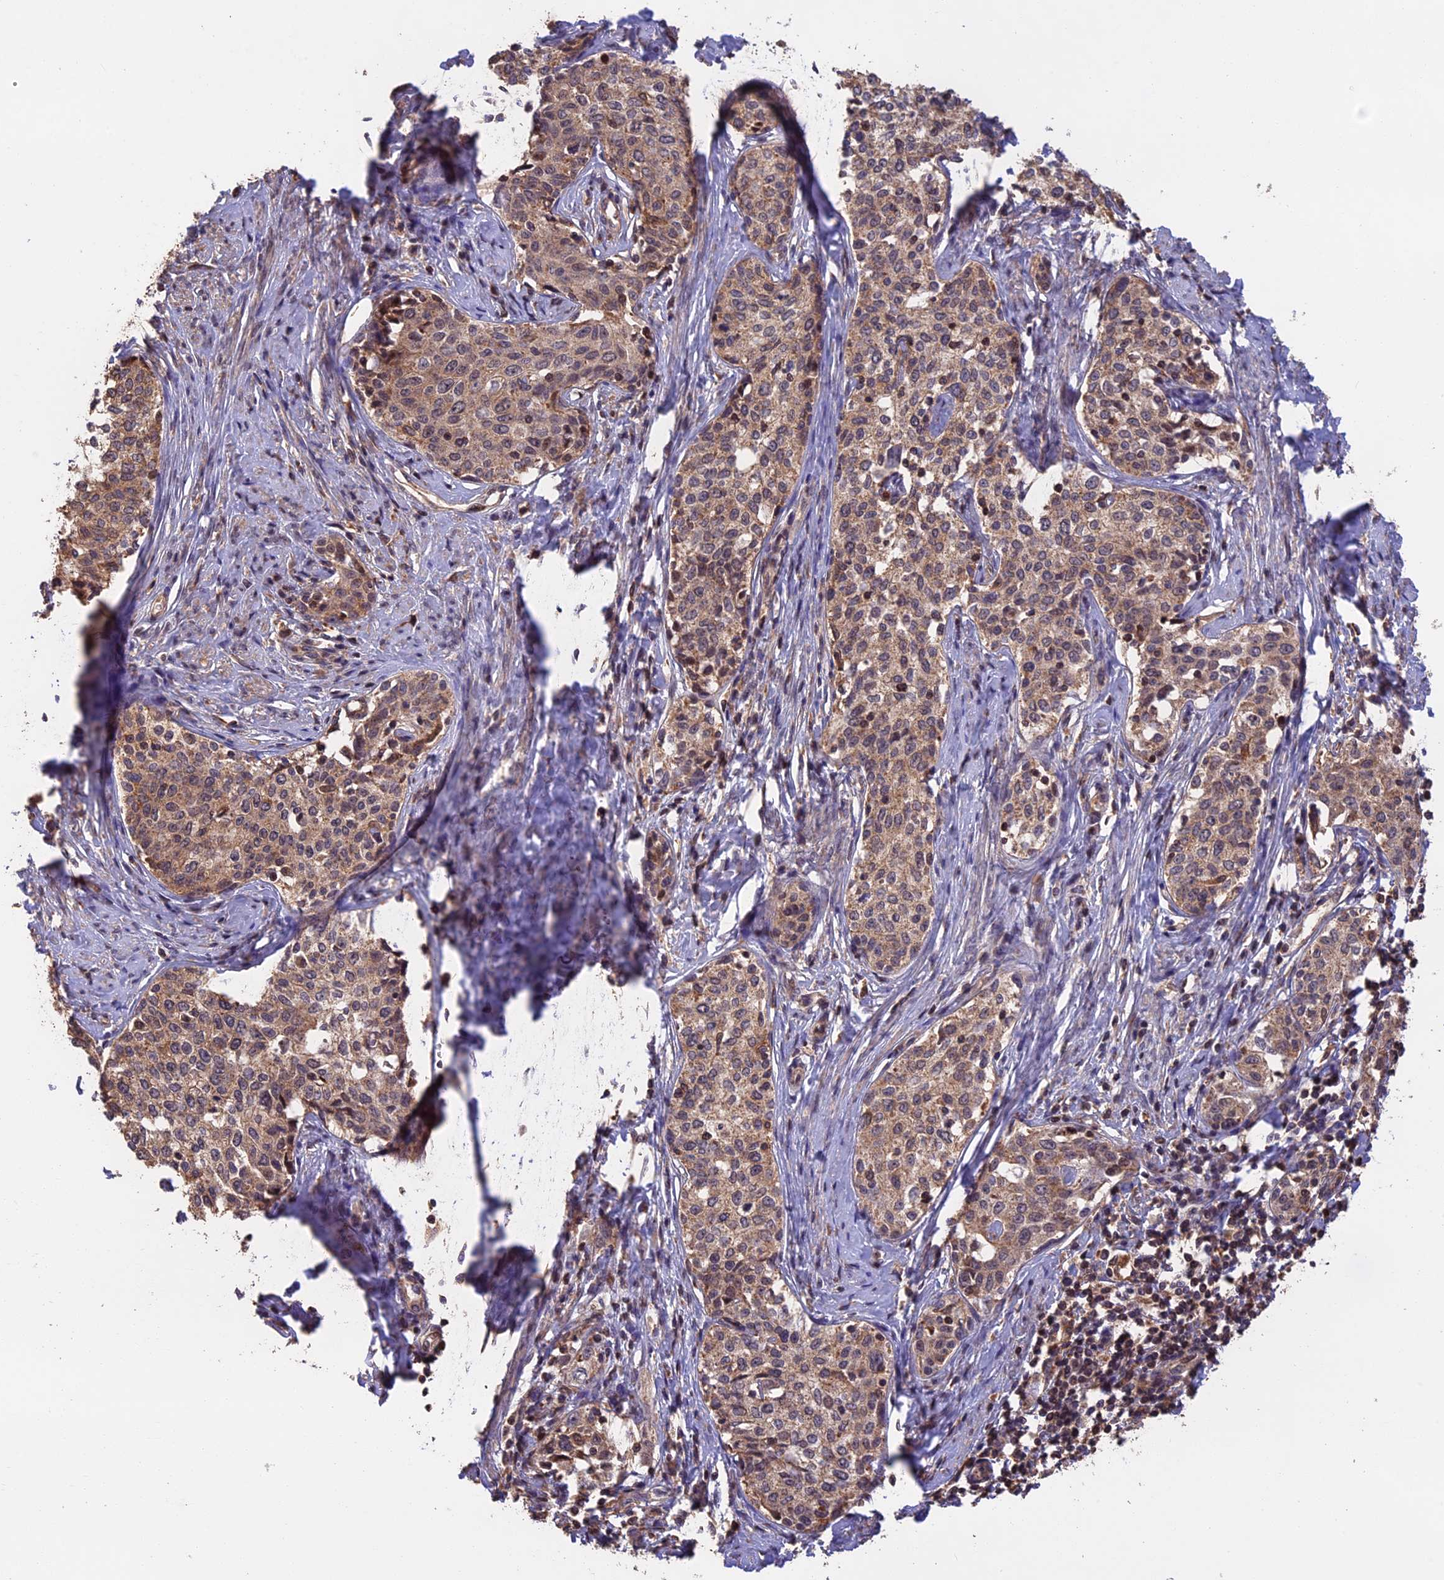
{"staining": {"intensity": "moderate", "quantity": ">75%", "location": "cytoplasmic/membranous"}, "tissue": "cervical cancer", "cell_type": "Tumor cells", "image_type": "cancer", "snomed": [{"axis": "morphology", "description": "Squamous cell carcinoma, NOS"}, {"axis": "morphology", "description": "Adenocarcinoma, NOS"}, {"axis": "topography", "description": "Cervix"}], "caption": "Moderate cytoplasmic/membranous staining for a protein is appreciated in approximately >75% of tumor cells of cervical cancer using immunohistochemistry (IHC).", "gene": "PKD2L2", "patient": {"sex": "female", "age": 52}}